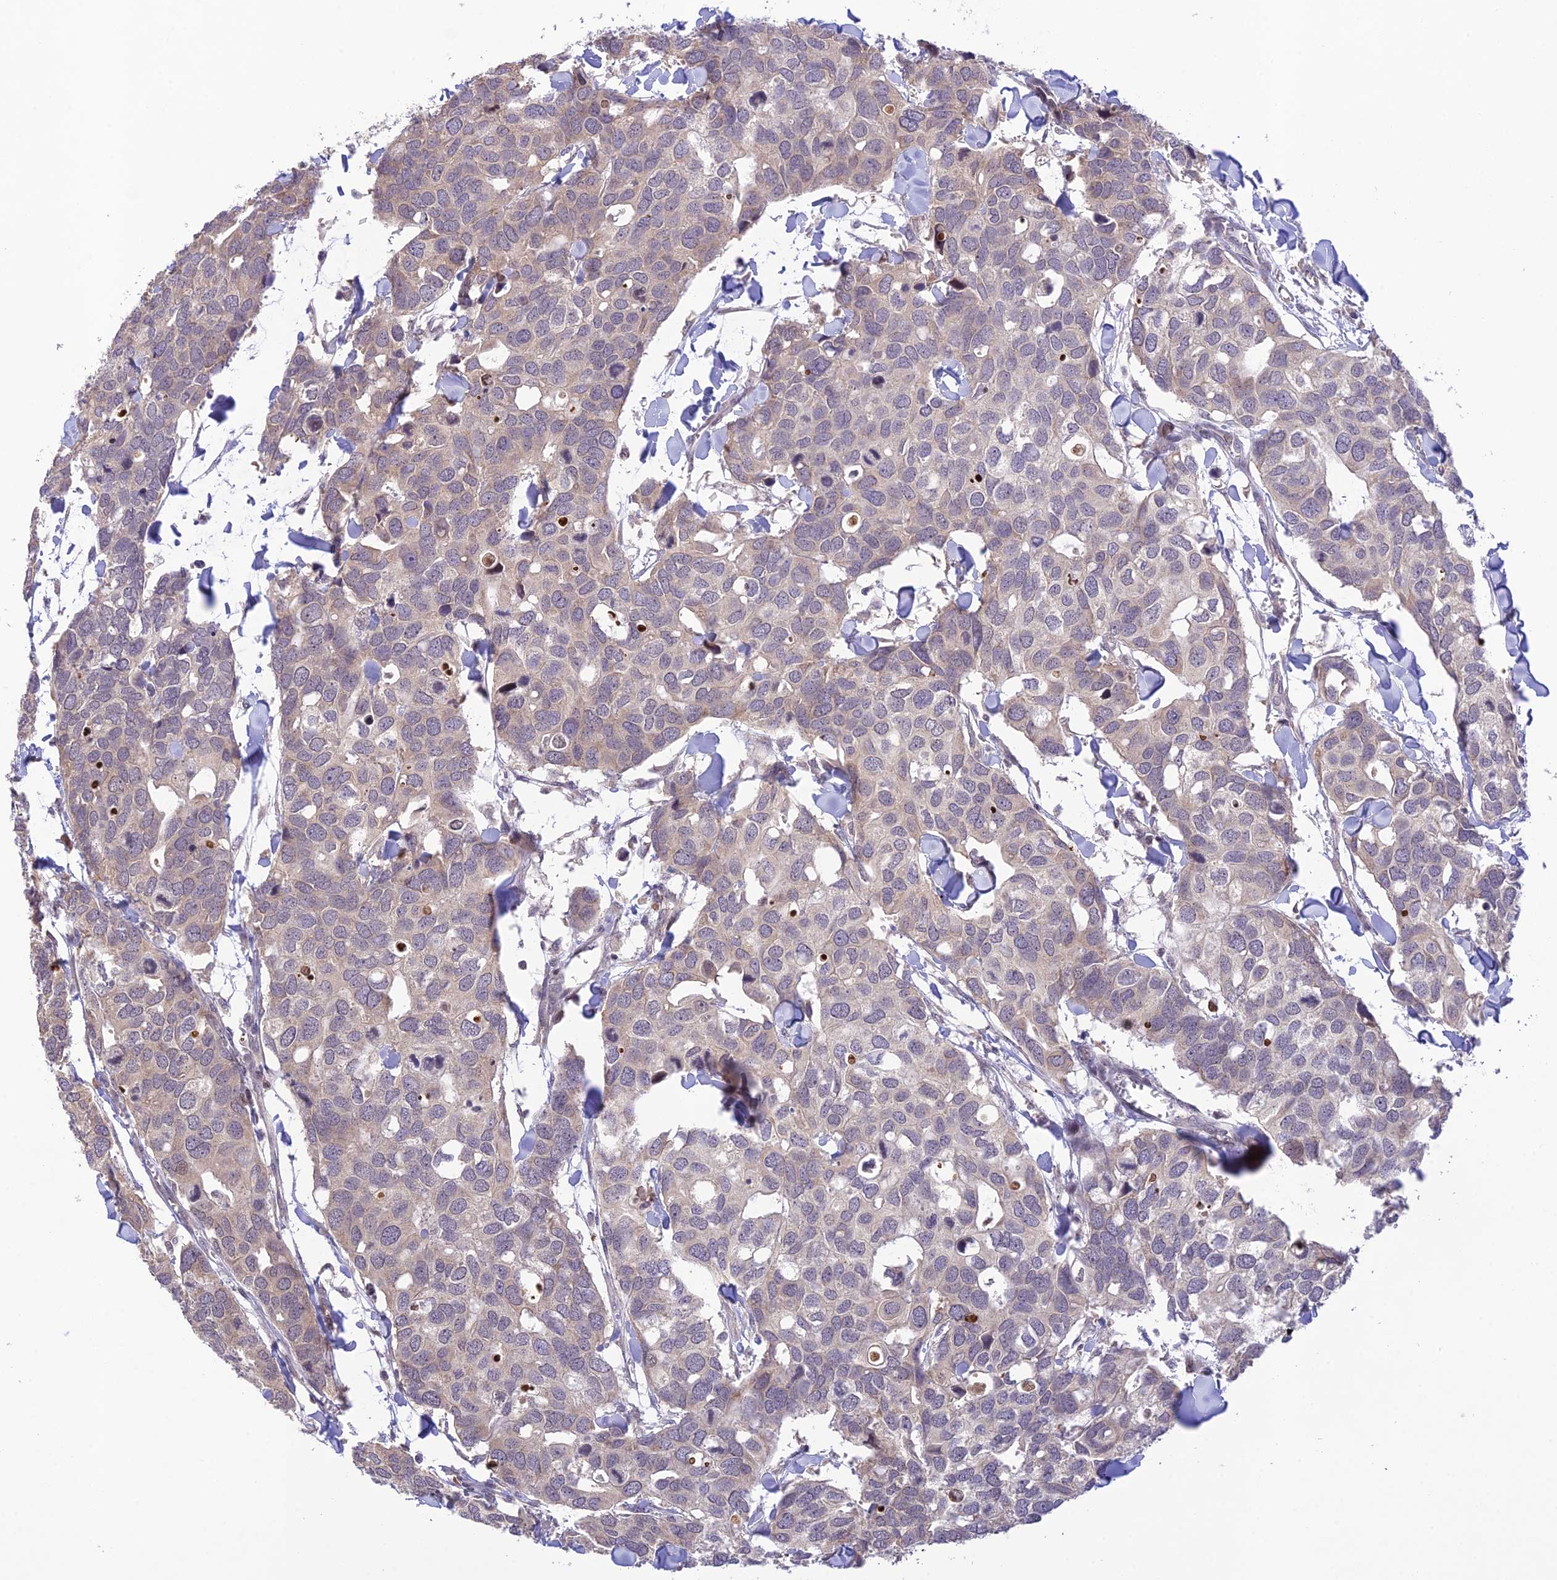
{"staining": {"intensity": "weak", "quantity": "<25%", "location": "cytoplasmic/membranous"}, "tissue": "breast cancer", "cell_type": "Tumor cells", "image_type": "cancer", "snomed": [{"axis": "morphology", "description": "Duct carcinoma"}, {"axis": "topography", "description": "Breast"}], "caption": "An image of human breast cancer (intraductal carcinoma) is negative for staining in tumor cells.", "gene": "TEKT1", "patient": {"sex": "female", "age": 83}}